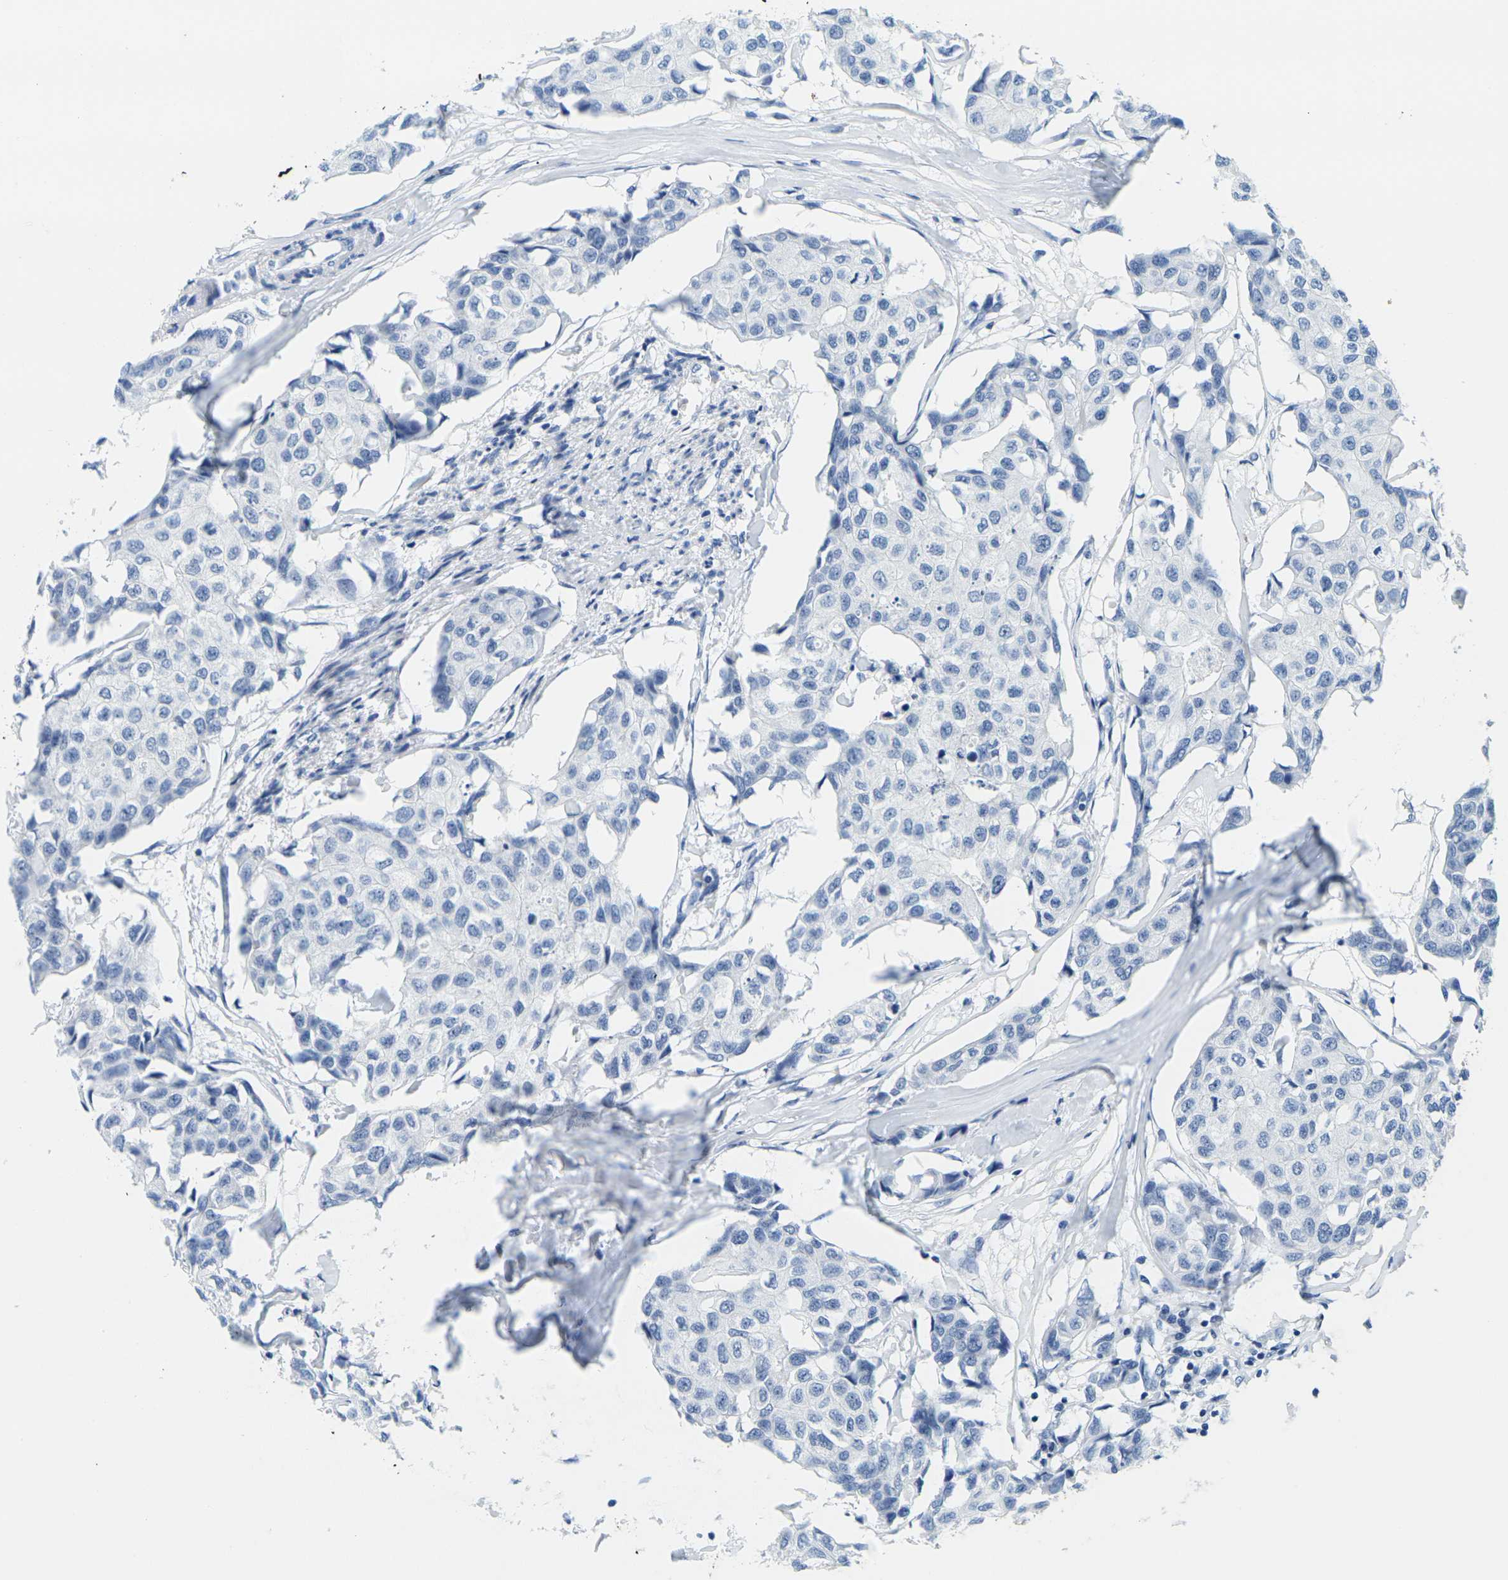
{"staining": {"intensity": "negative", "quantity": "none", "location": "none"}, "tissue": "breast cancer", "cell_type": "Tumor cells", "image_type": "cancer", "snomed": [{"axis": "morphology", "description": "Duct carcinoma"}, {"axis": "topography", "description": "Breast"}], "caption": "The micrograph displays no significant positivity in tumor cells of breast cancer.", "gene": "FAM3D", "patient": {"sex": "female", "age": 80}}